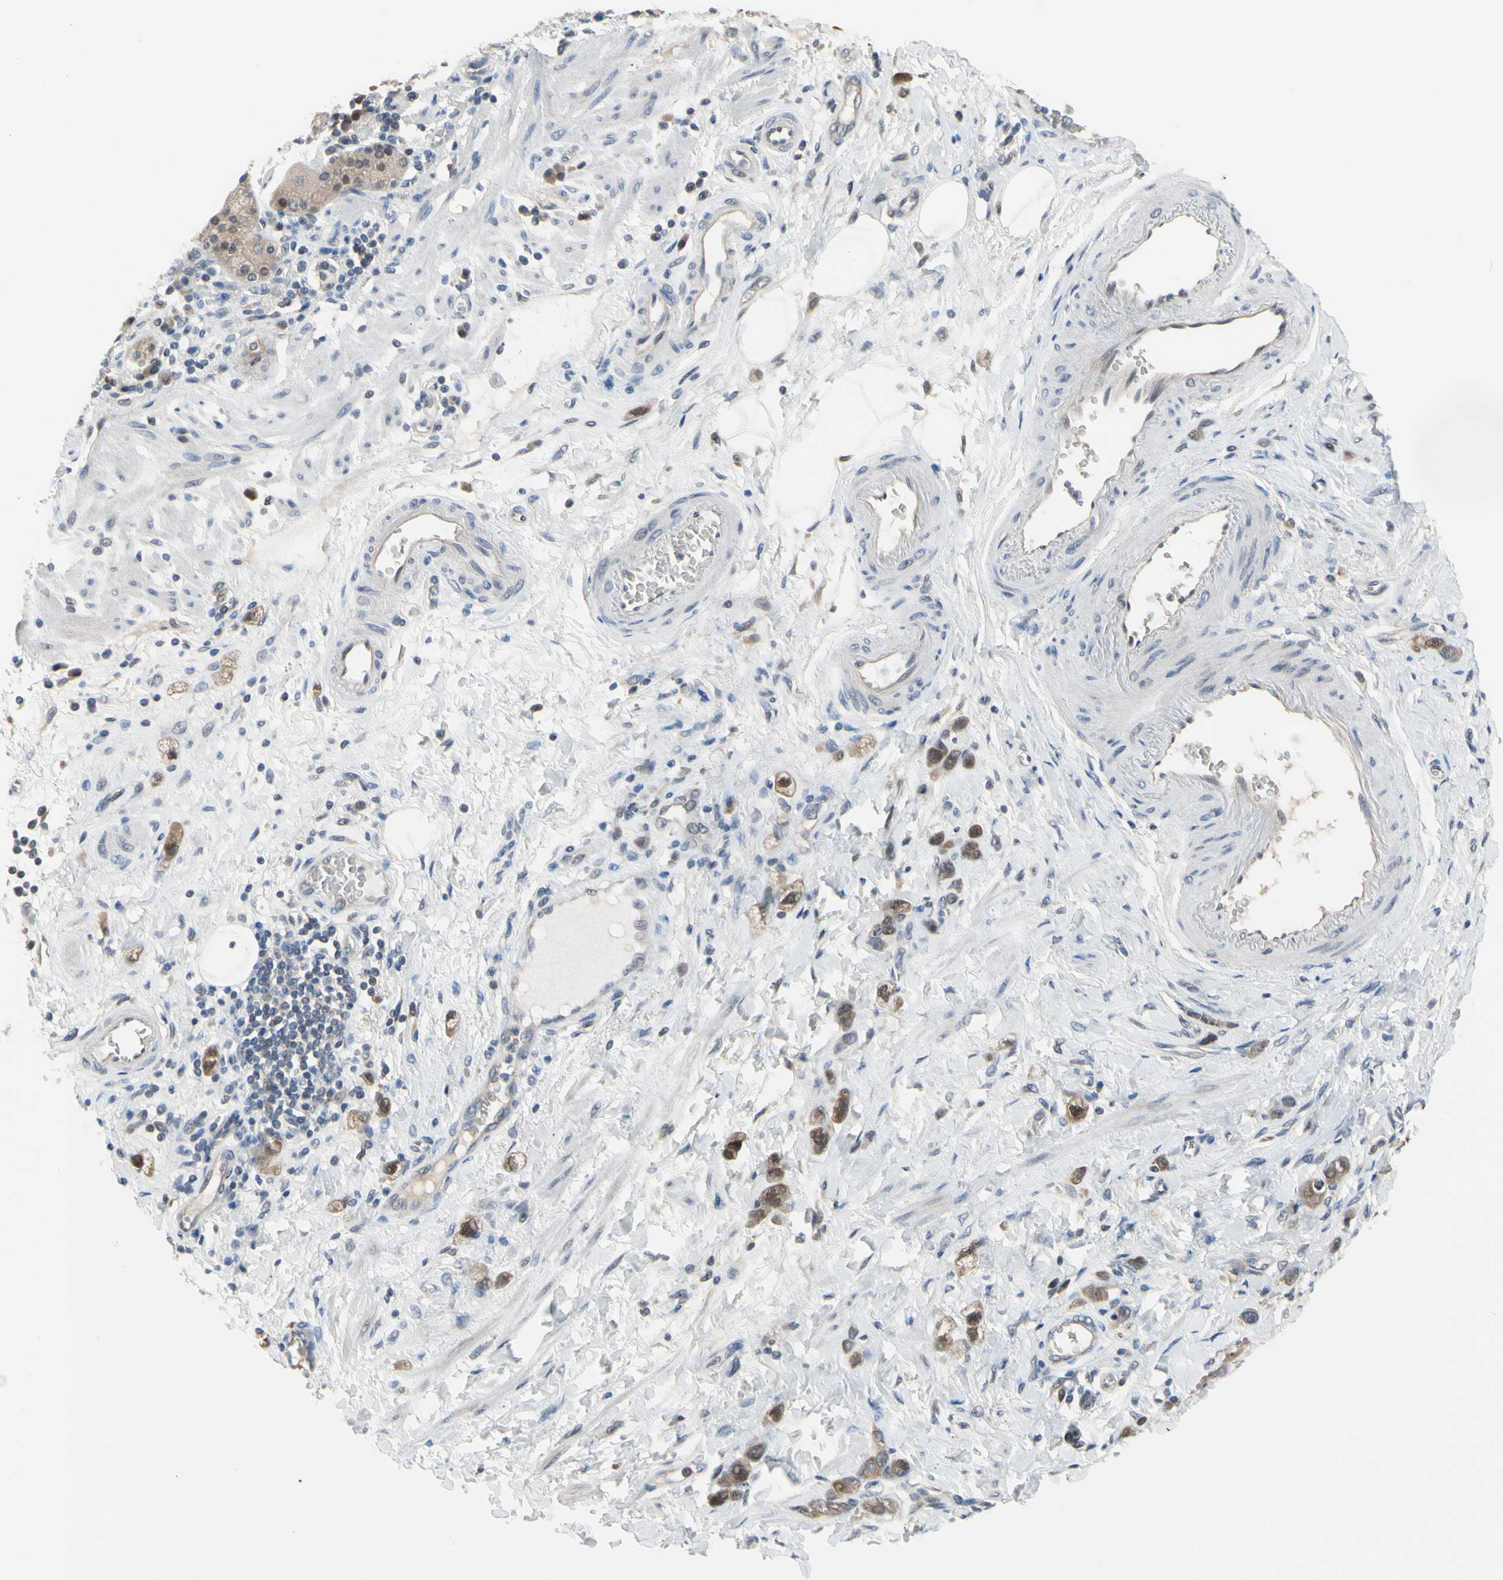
{"staining": {"intensity": "moderate", "quantity": ">75%", "location": "cytoplasmic/membranous"}, "tissue": "stomach cancer", "cell_type": "Tumor cells", "image_type": "cancer", "snomed": [{"axis": "morphology", "description": "Adenocarcinoma, NOS"}, {"axis": "topography", "description": "Stomach"}], "caption": "Immunohistochemistry (IHC) photomicrograph of neoplastic tissue: human stomach adenocarcinoma stained using immunohistochemistry (IHC) shows medium levels of moderate protein expression localized specifically in the cytoplasmic/membranous of tumor cells, appearing as a cytoplasmic/membranous brown color.", "gene": "HSPA4", "patient": {"sex": "male", "age": 82}}